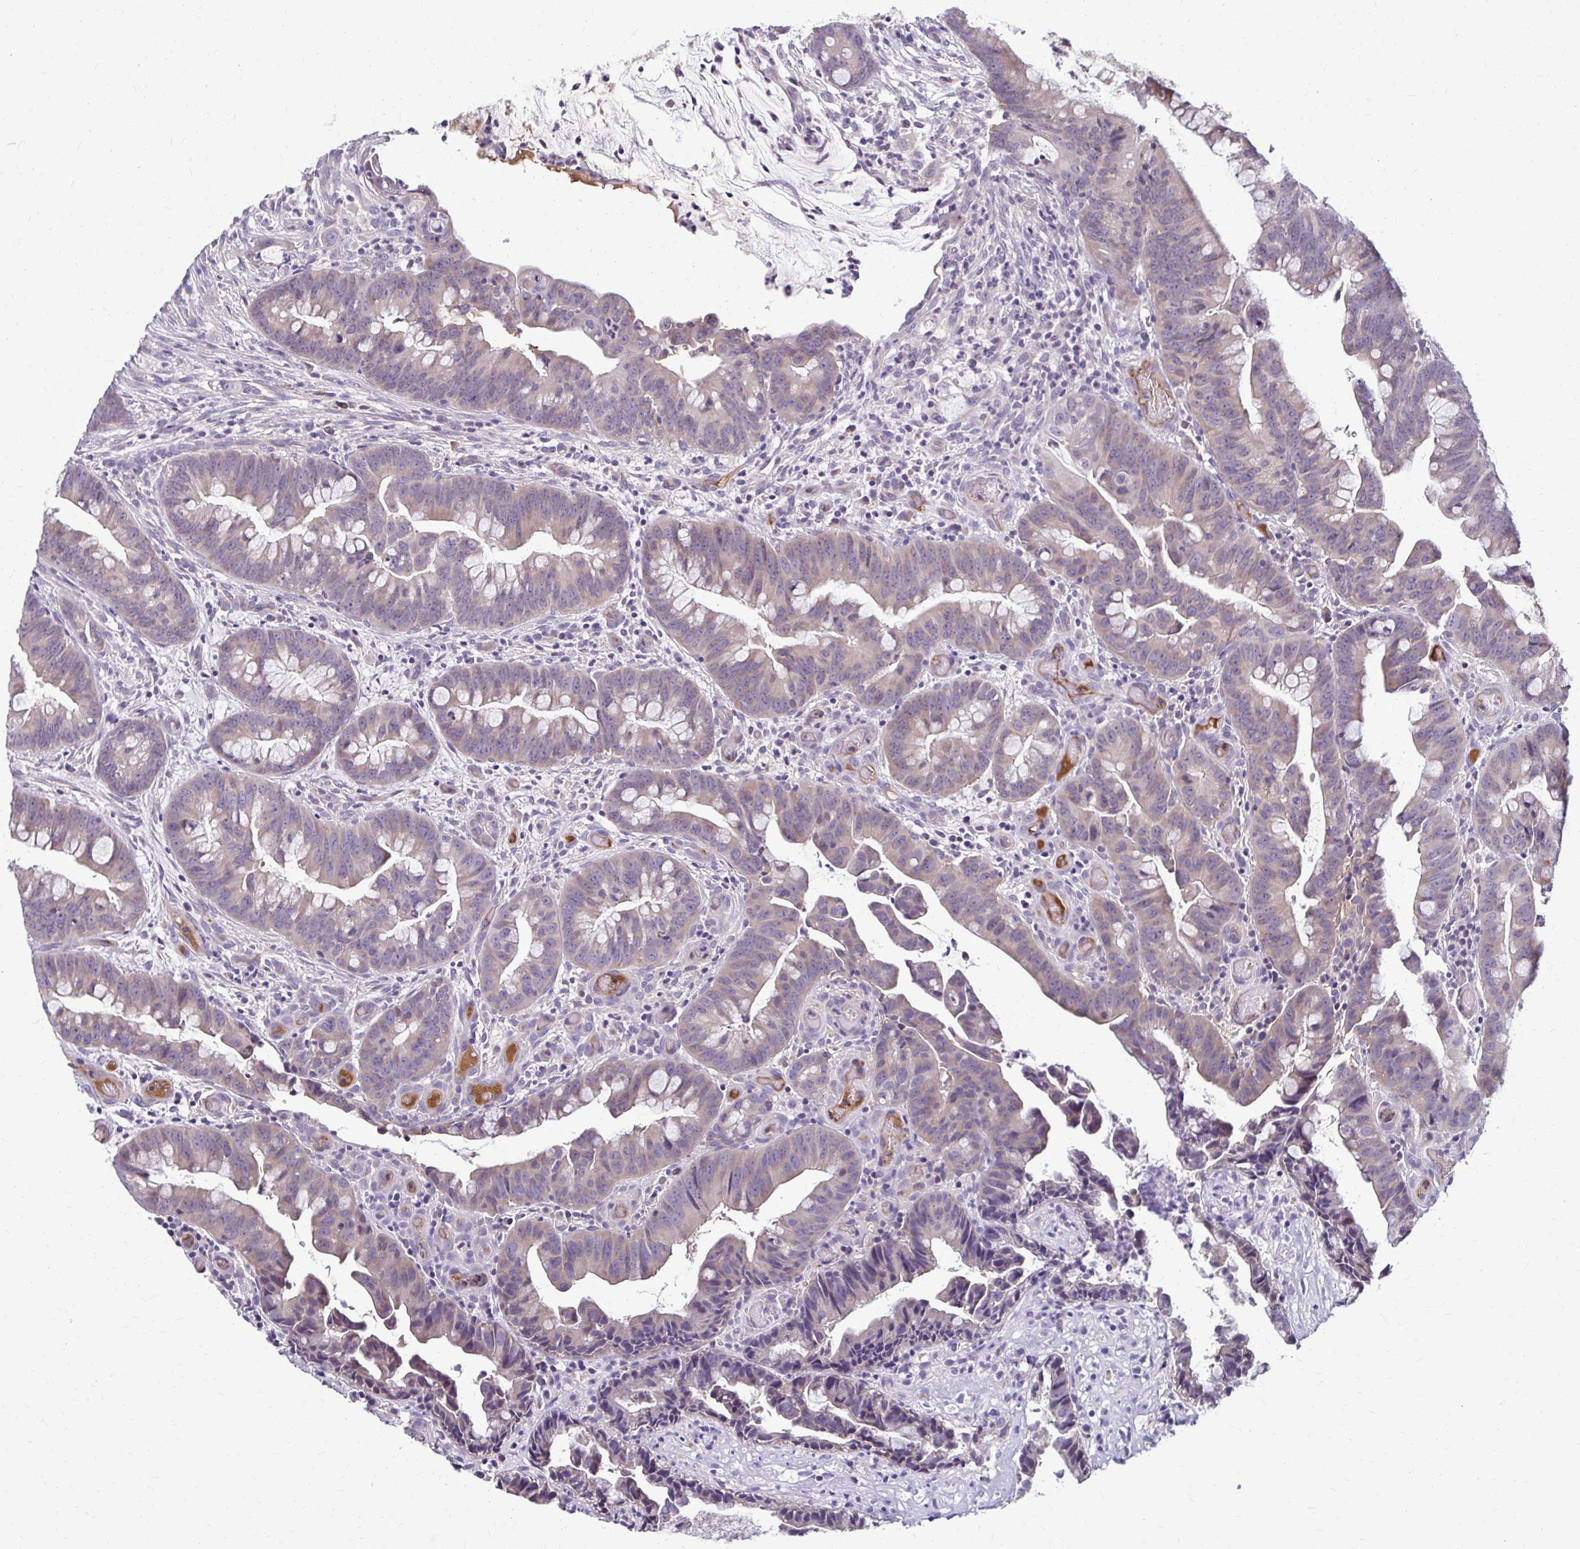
{"staining": {"intensity": "weak", "quantity": "25%-75%", "location": "cytoplasmic/membranous"}, "tissue": "colorectal cancer", "cell_type": "Tumor cells", "image_type": "cancer", "snomed": [{"axis": "morphology", "description": "Adenocarcinoma, NOS"}, {"axis": "topography", "description": "Colon"}], "caption": "This photomicrograph exhibits colorectal cancer (adenocarcinoma) stained with immunohistochemistry (IHC) to label a protein in brown. The cytoplasmic/membranous of tumor cells show weak positivity for the protein. Nuclei are counter-stained blue.", "gene": "MCRIP2", "patient": {"sex": "male", "age": 62}}